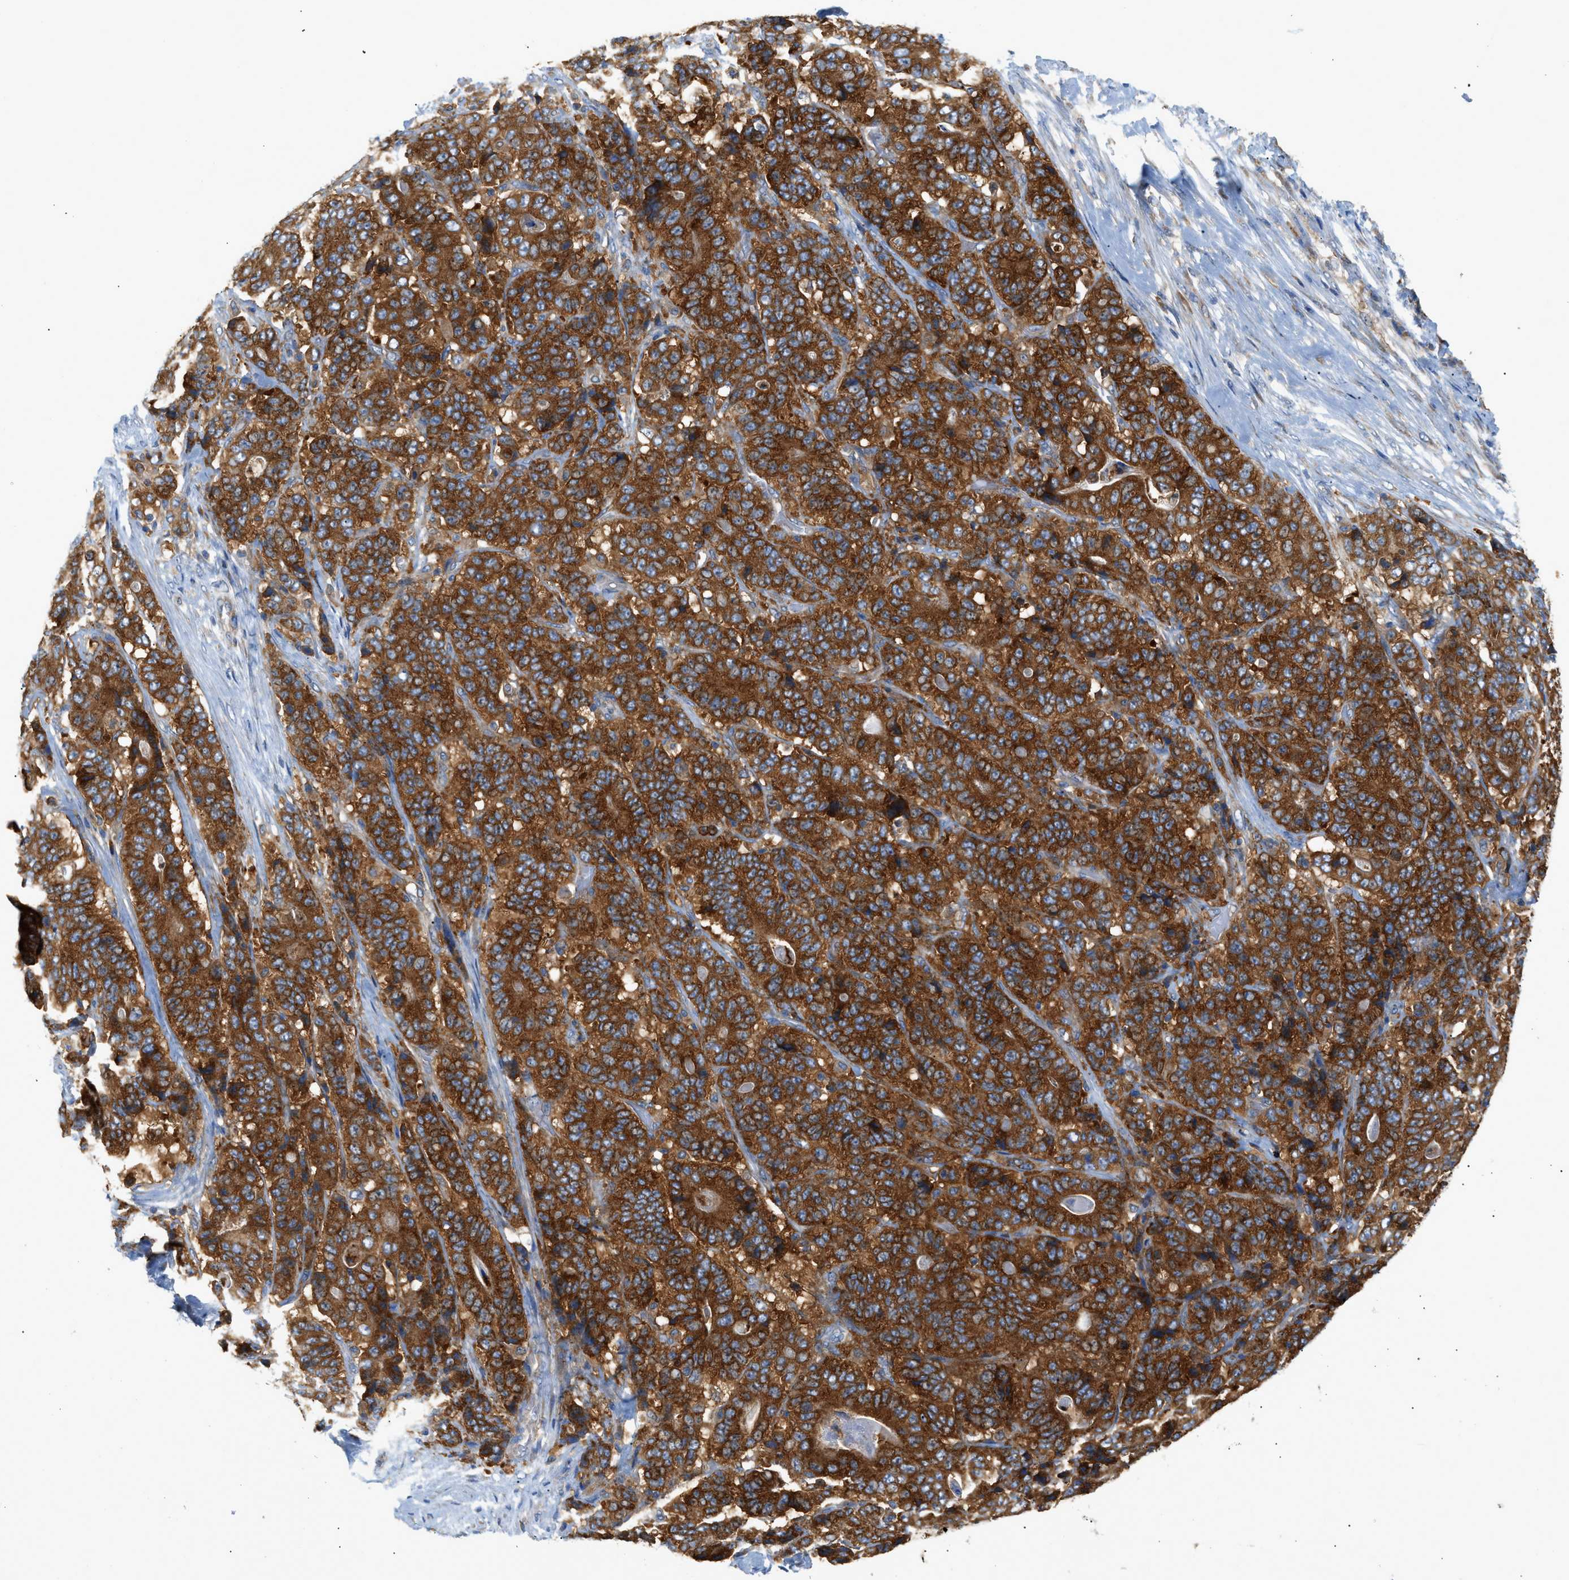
{"staining": {"intensity": "strong", "quantity": ">75%", "location": "cytoplasmic/membranous"}, "tissue": "stomach cancer", "cell_type": "Tumor cells", "image_type": "cancer", "snomed": [{"axis": "morphology", "description": "Adenocarcinoma, NOS"}, {"axis": "topography", "description": "Stomach"}], "caption": "Immunohistochemical staining of human stomach adenocarcinoma shows high levels of strong cytoplasmic/membranous expression in approximately >75% of tumor cells.", "gene": "GPAT4", "patient": {"sex": "female", "age": 73}}